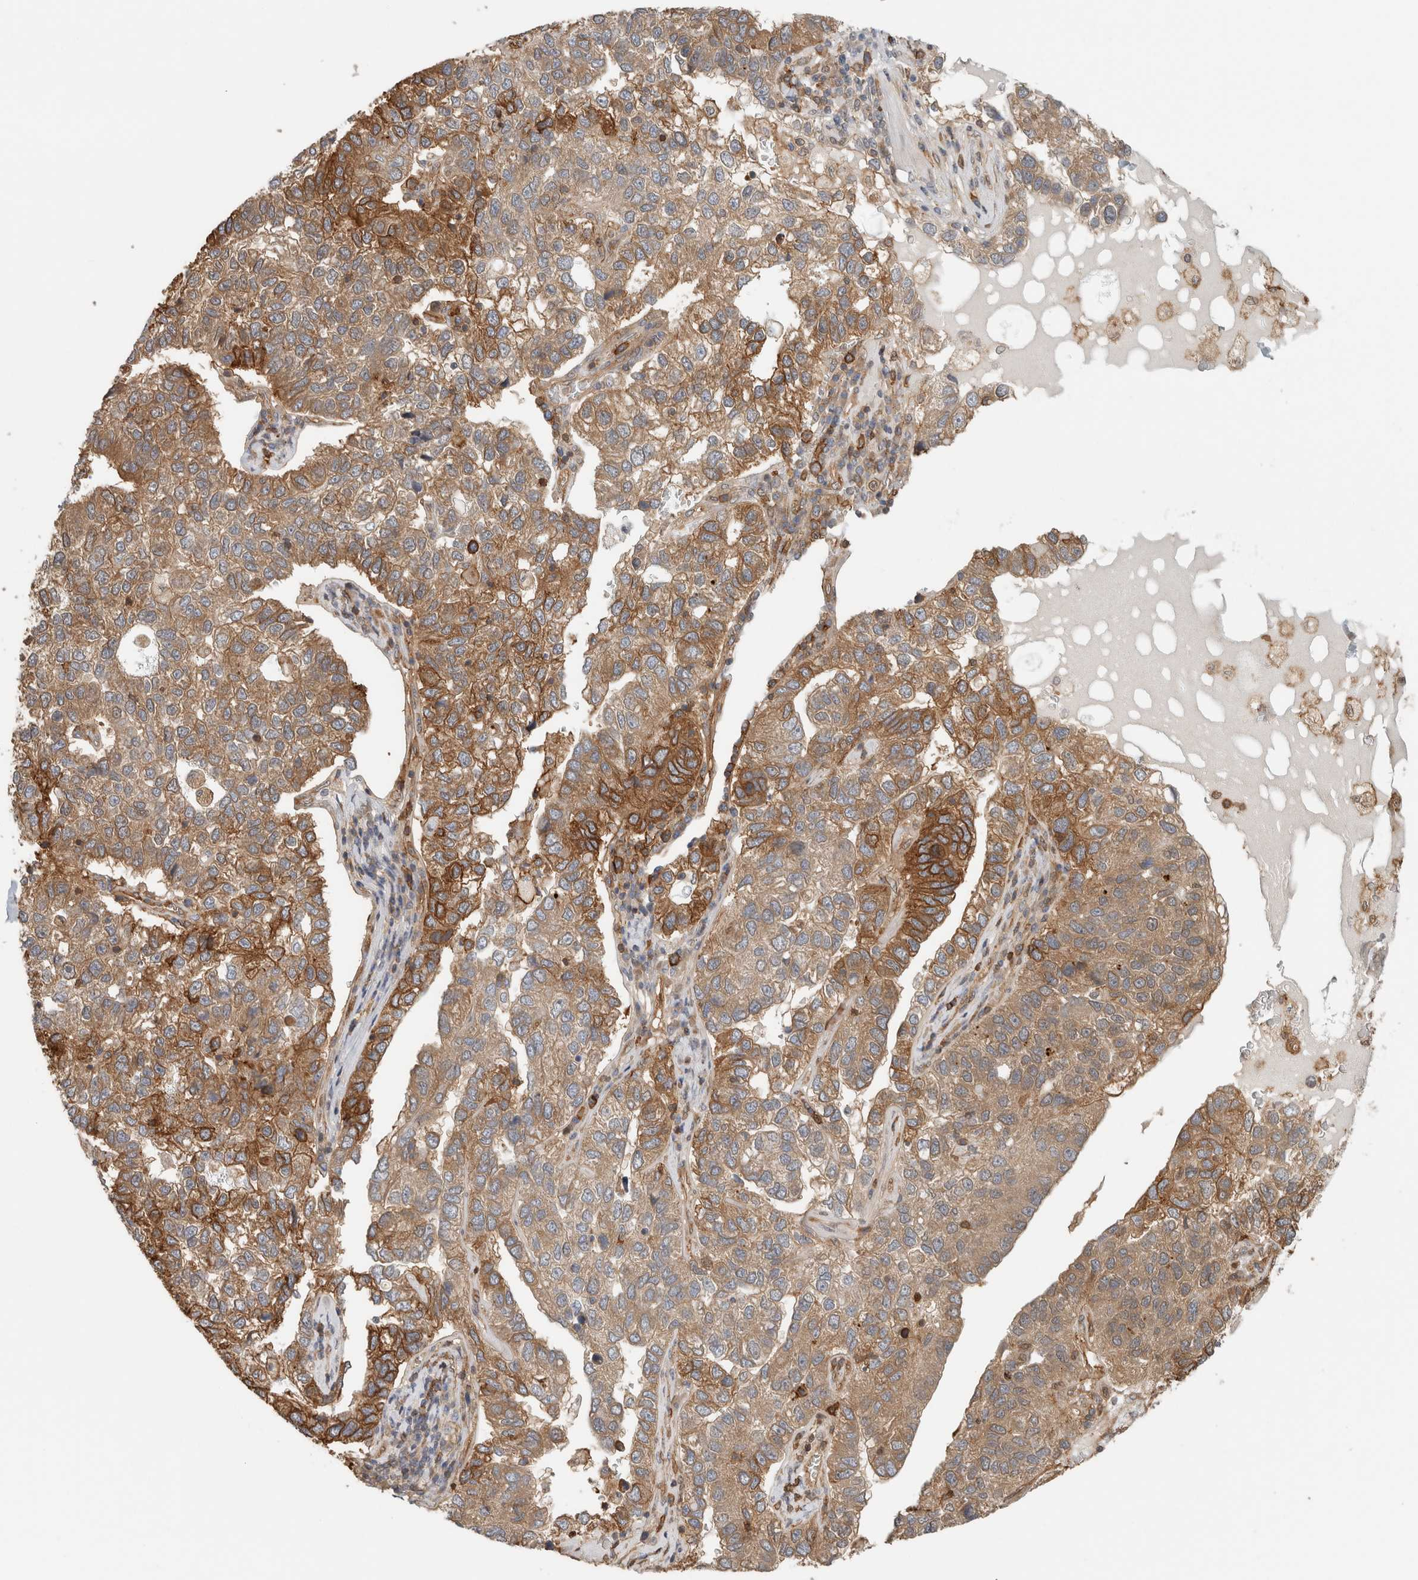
{"staining": {"intensity": "moderate", "quantity": ">75%", "location": "cytoplasmic/membranous"}, "tissue": "pancreatic cancer", "cell_type": "Tumor cells", "image_type": "cancer", "snomed": [{"axis": "morphology", "description": "Adenocarcinoma, NOS"}, {"axis": "topography", "description": "Pancreas"}], "caption": "Tumor cells show moderate cytoplasmic/membranous staining in about >75% of cells in adenocarcinoma (pancreatic). (IHC, brightfield microscopy, high magnification).", "gene": "PFDN4", "patient": {"sex": "female", "age": 61}}